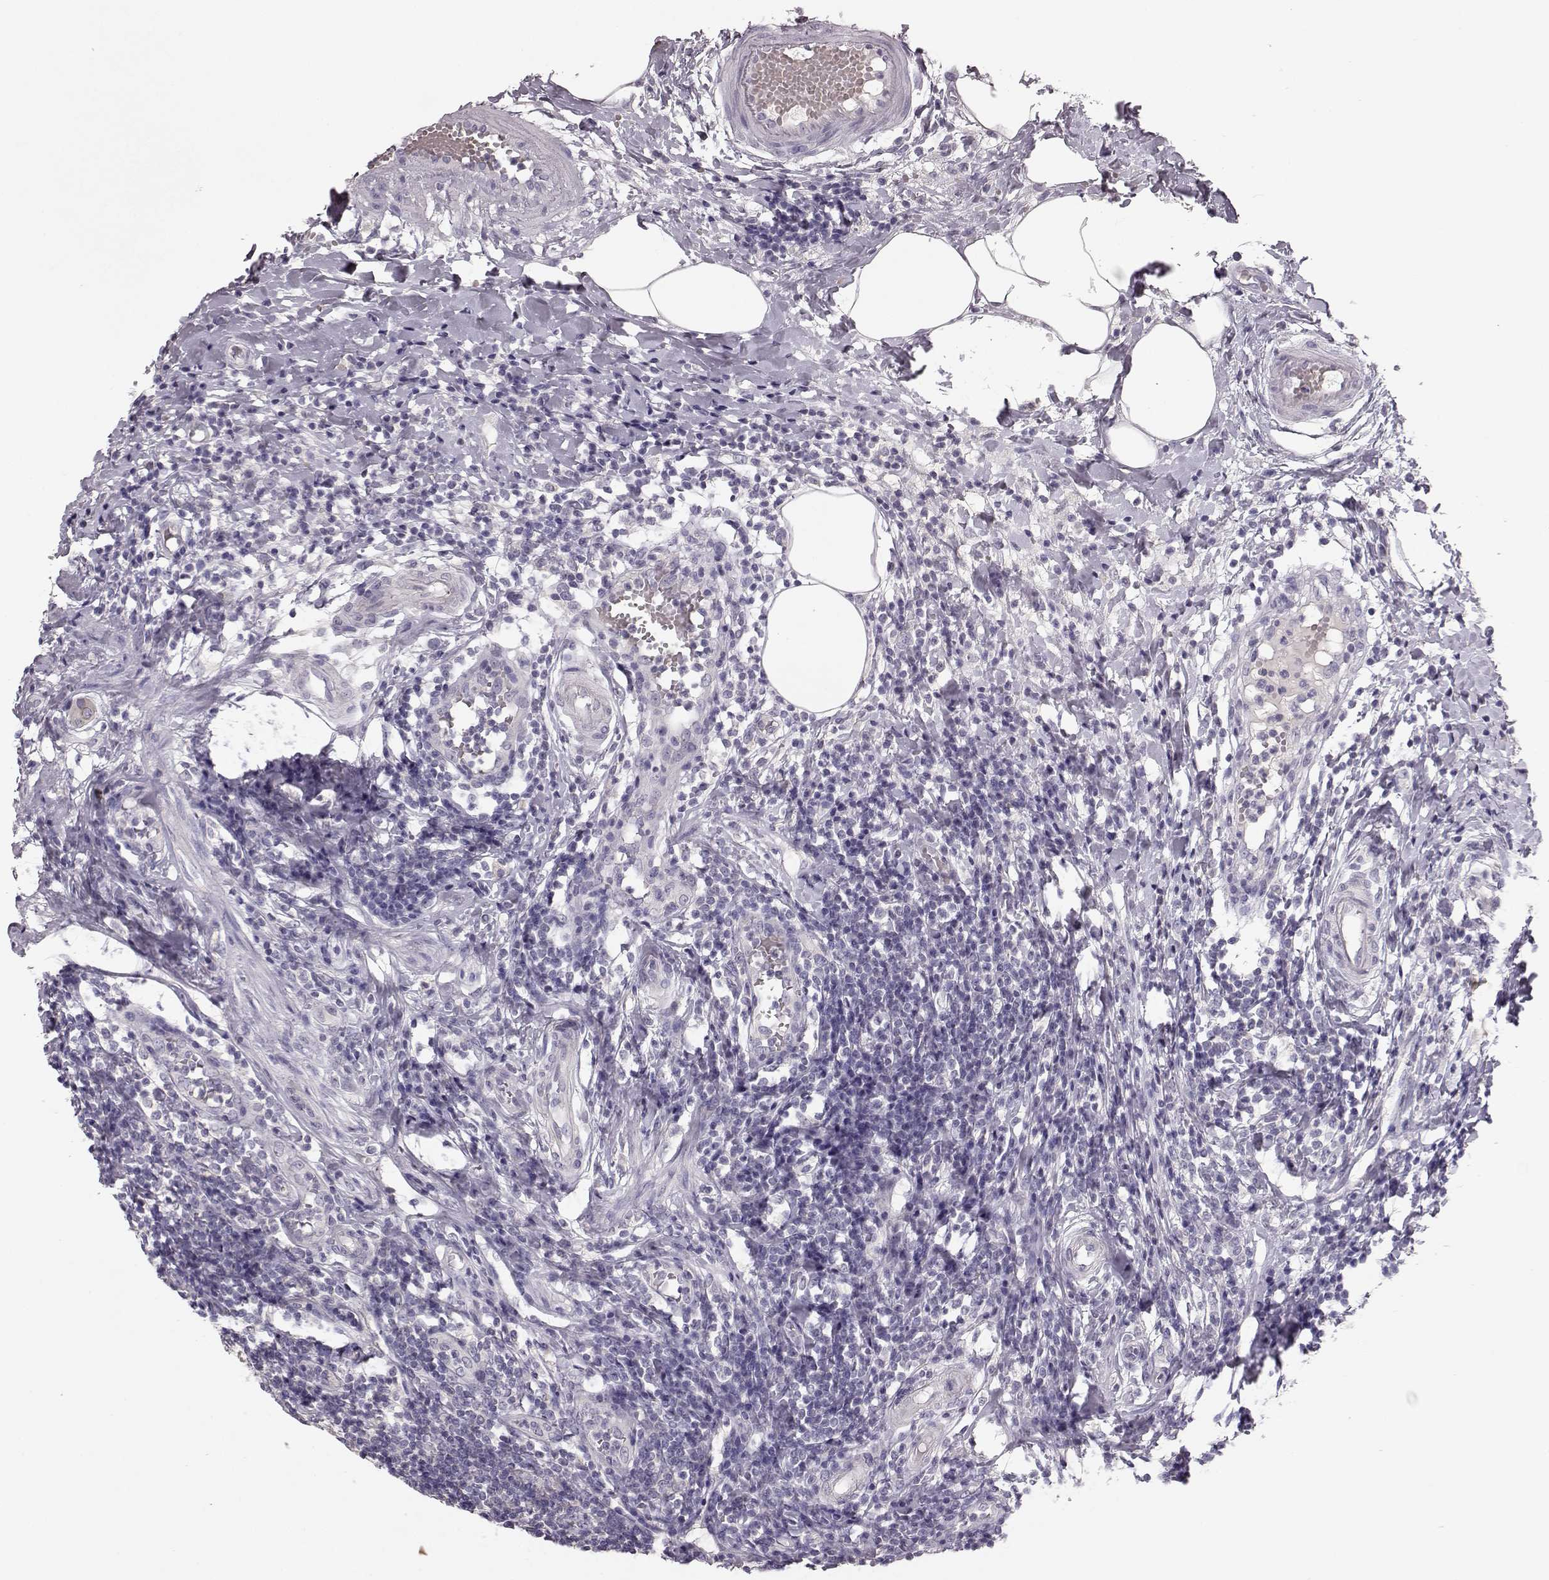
{"staining": {"intensity": "negative", "quantity": "none", "location": "none"}, "tissue": "appendix", "cell_type": "Glandular cells", "image_type": "normal", "snomed": [{"axis": "morphology", "description": "Normal tissue, NOS"}, {"axis": "morphology", "description": "Inflammation, NOS"}, {"axis": "topography", "description": "Appendix"}], "caption": "Immunohistochemical staining of normal human appendix demonstrates no significant expression in glandular cells.", "gene": "BFSP2", "patient": {"sex": "male", "age": 16}}